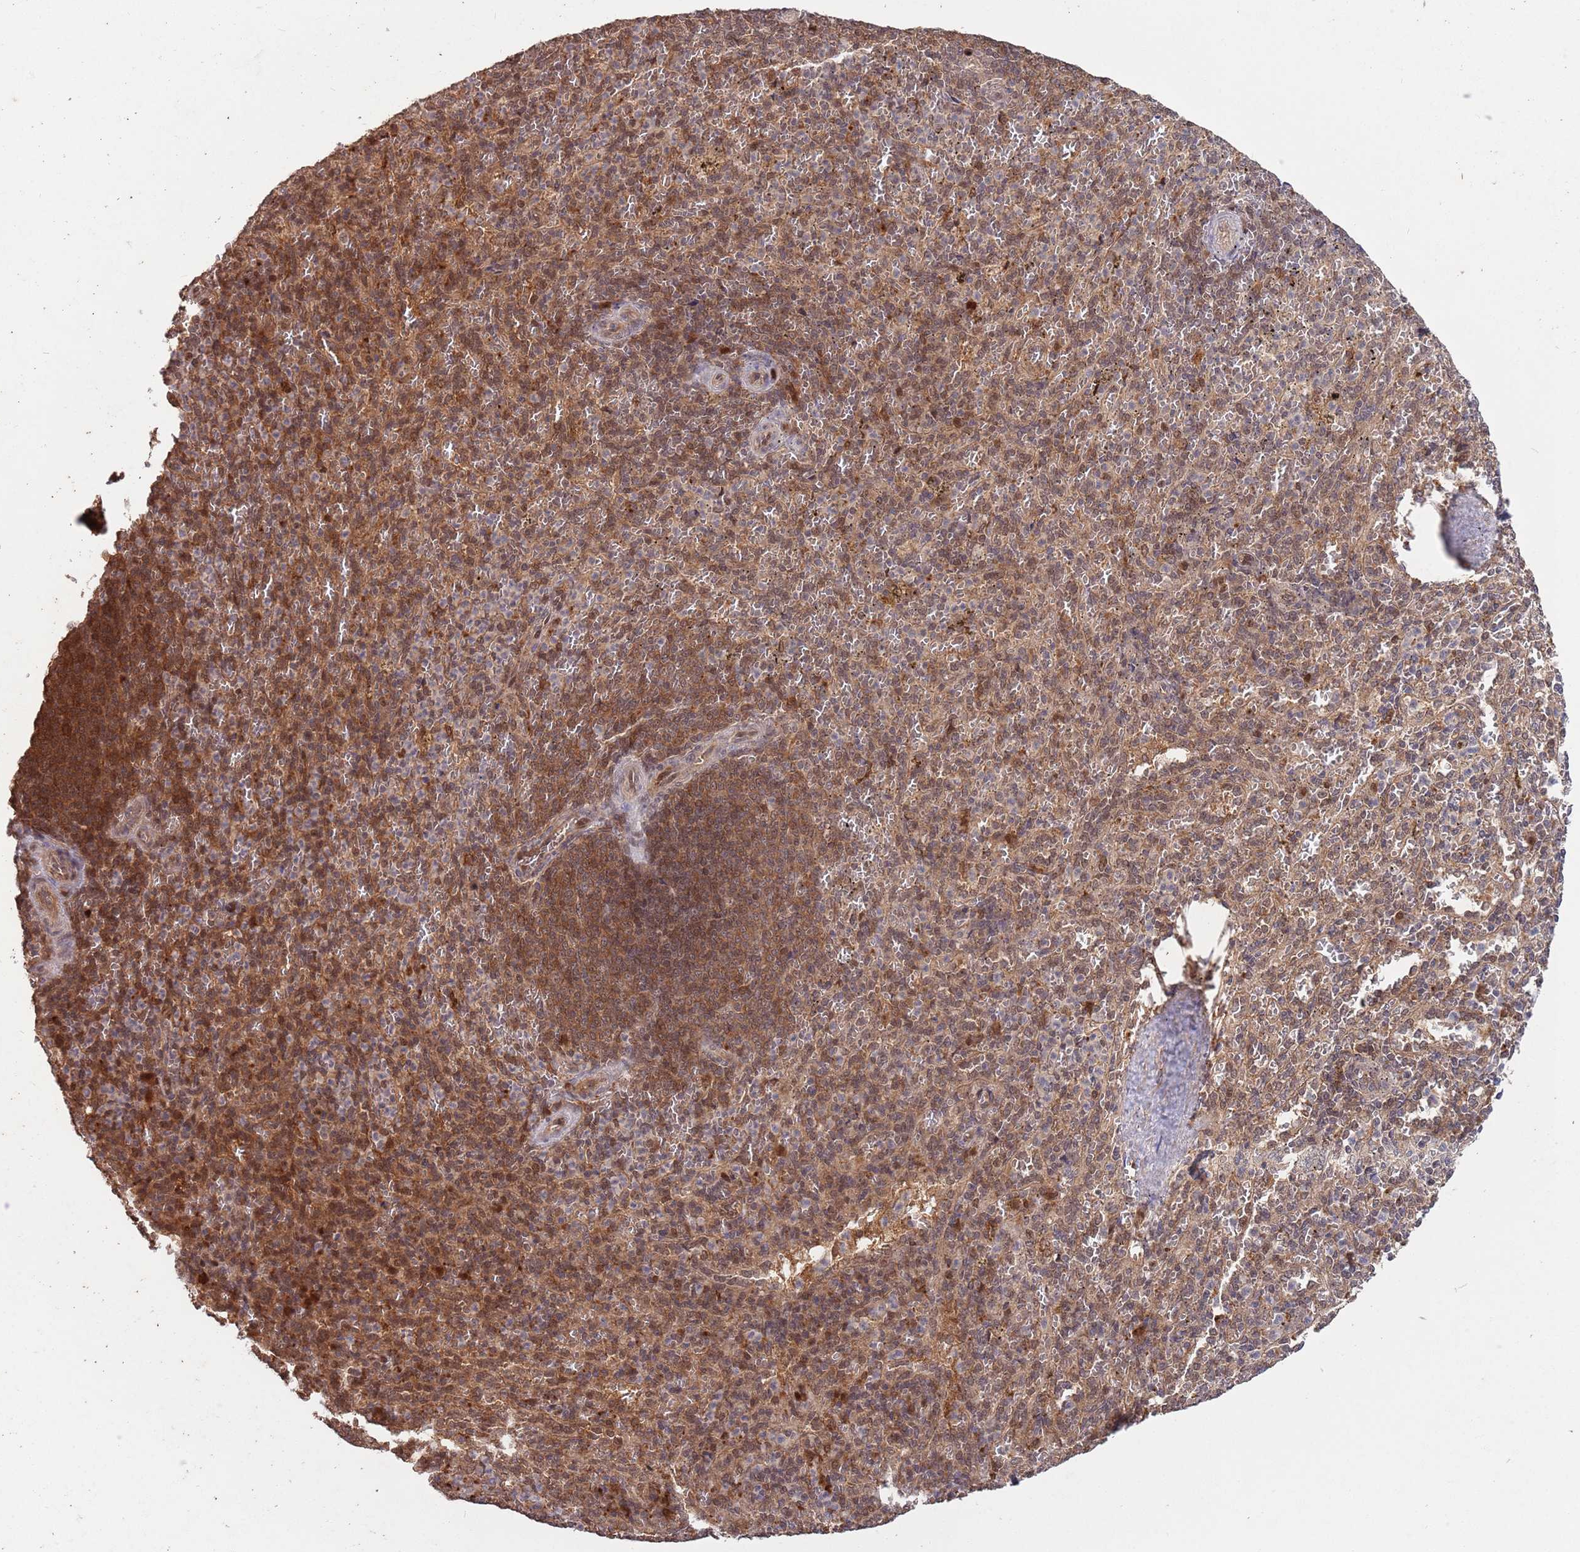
{"staining": {"intensity": "moderate", "quantity": "25%-75%", "location": "nuclear"}, "tissue": "spleen", "cell_type": "Cells in red pulp", "image_type": "normal", "snomed": [{"axis": "morphology", "description": "Normal tissue, NOS"}, {"axis": "topography", "description": "Spleen"}], "caption": "Immunohistochemistry micrograph of benign human spleen stained for a protein (brown), which displays medium levels of moderate nuclear staining in about 25%-75% of cells in red pulp.", "gene": "SALL1", "patient": {"sex": "female", "age": 21}}